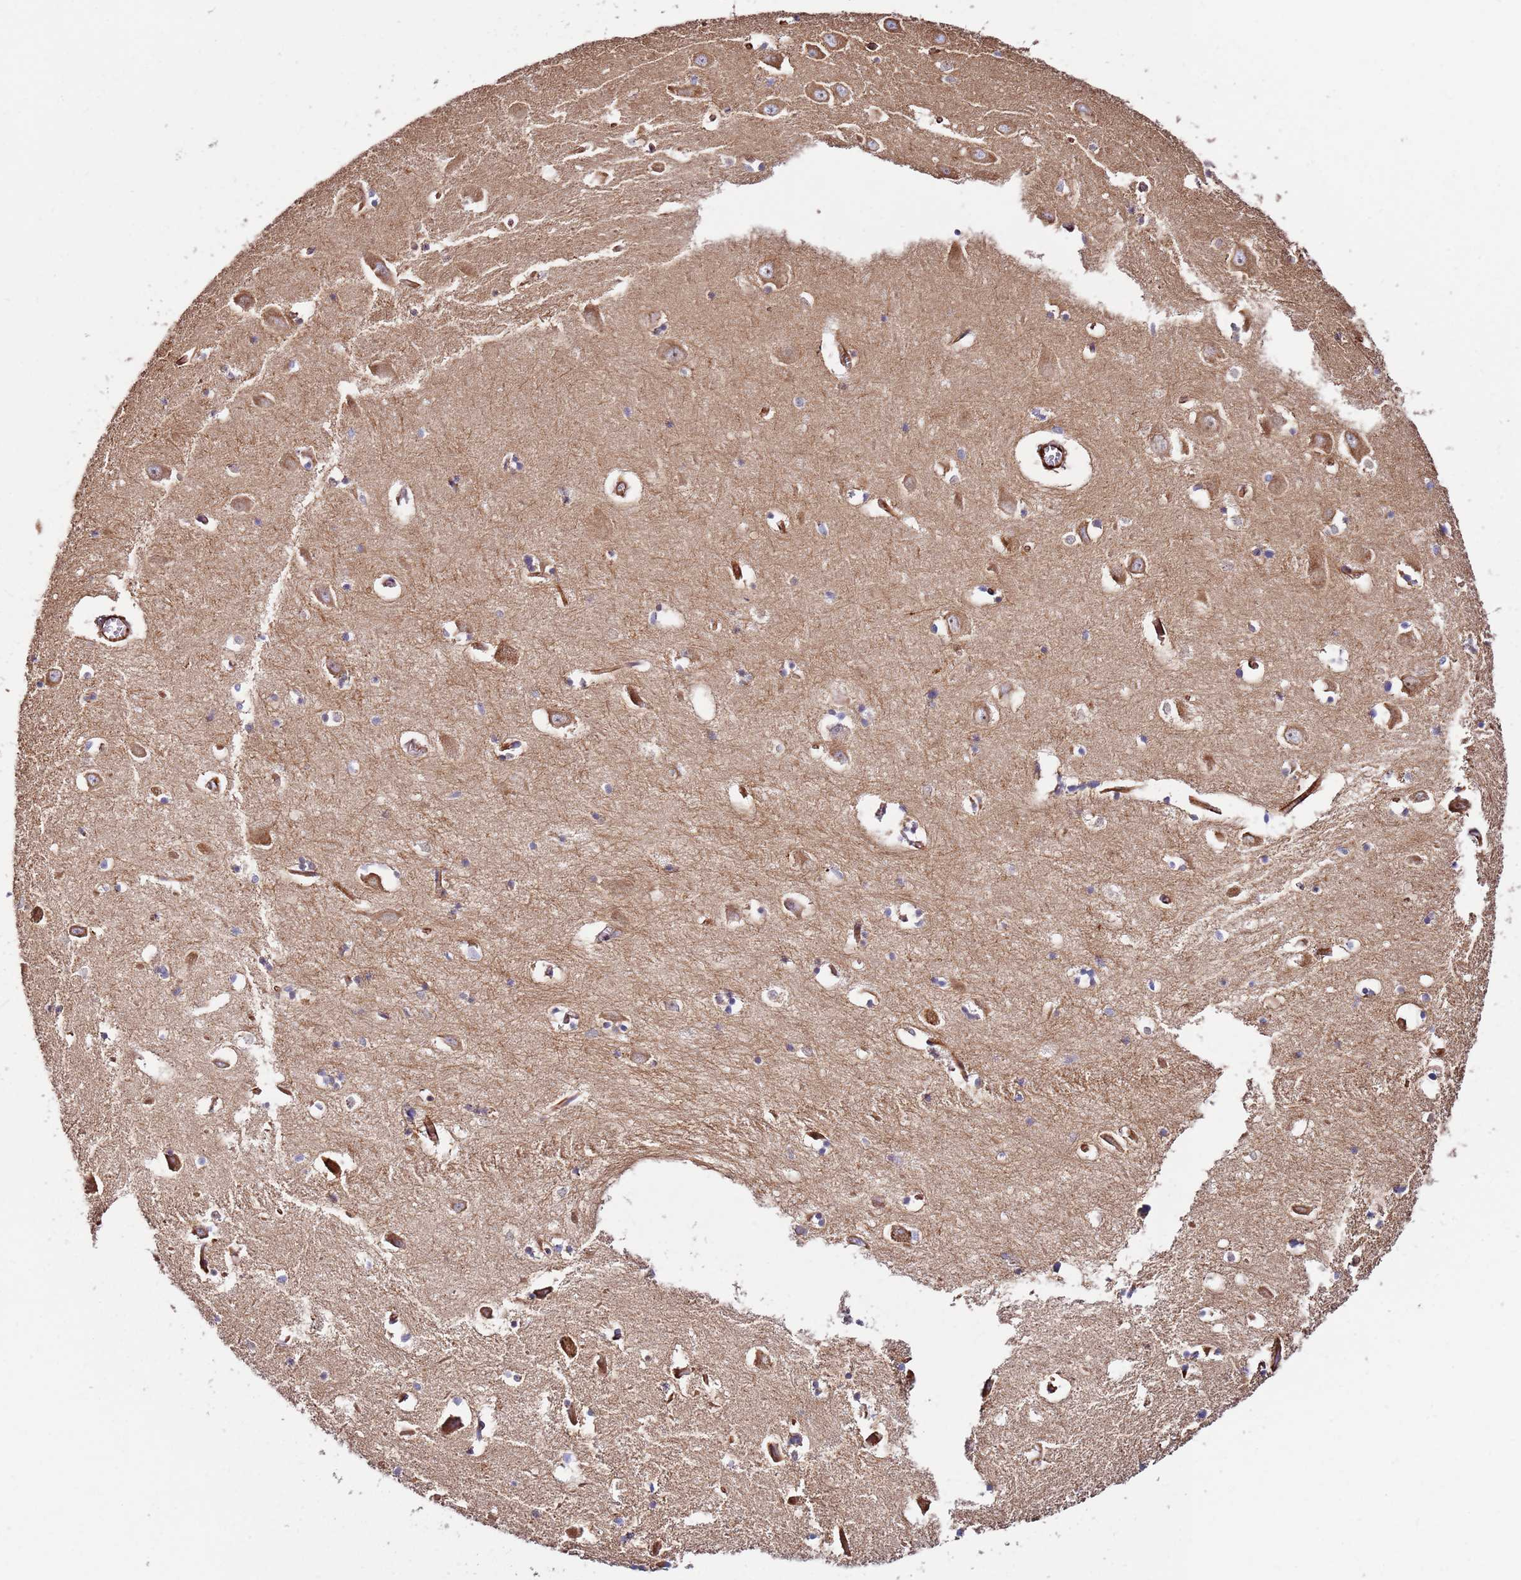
{"staining": {"intensity": "weak", "quantity": "<25%", "location": "cytoplasmic/membranous"}, "tissue": "hippocampus", "cell_type": "Glial cells", "image_type": "normal", "snomed": [{"axis": "morphology", "description": "Normal tissue, NOS"}, {"axis": "topography", "description": "Hippocampus"}], "caption": "An immunohistochemistry (IHC) micrograph of benign hippocampus is shown. There is no staining in glial cells of hippocampus.", "gene": "MRGPRE", "patient": {"sex": "male", "age": 70}}